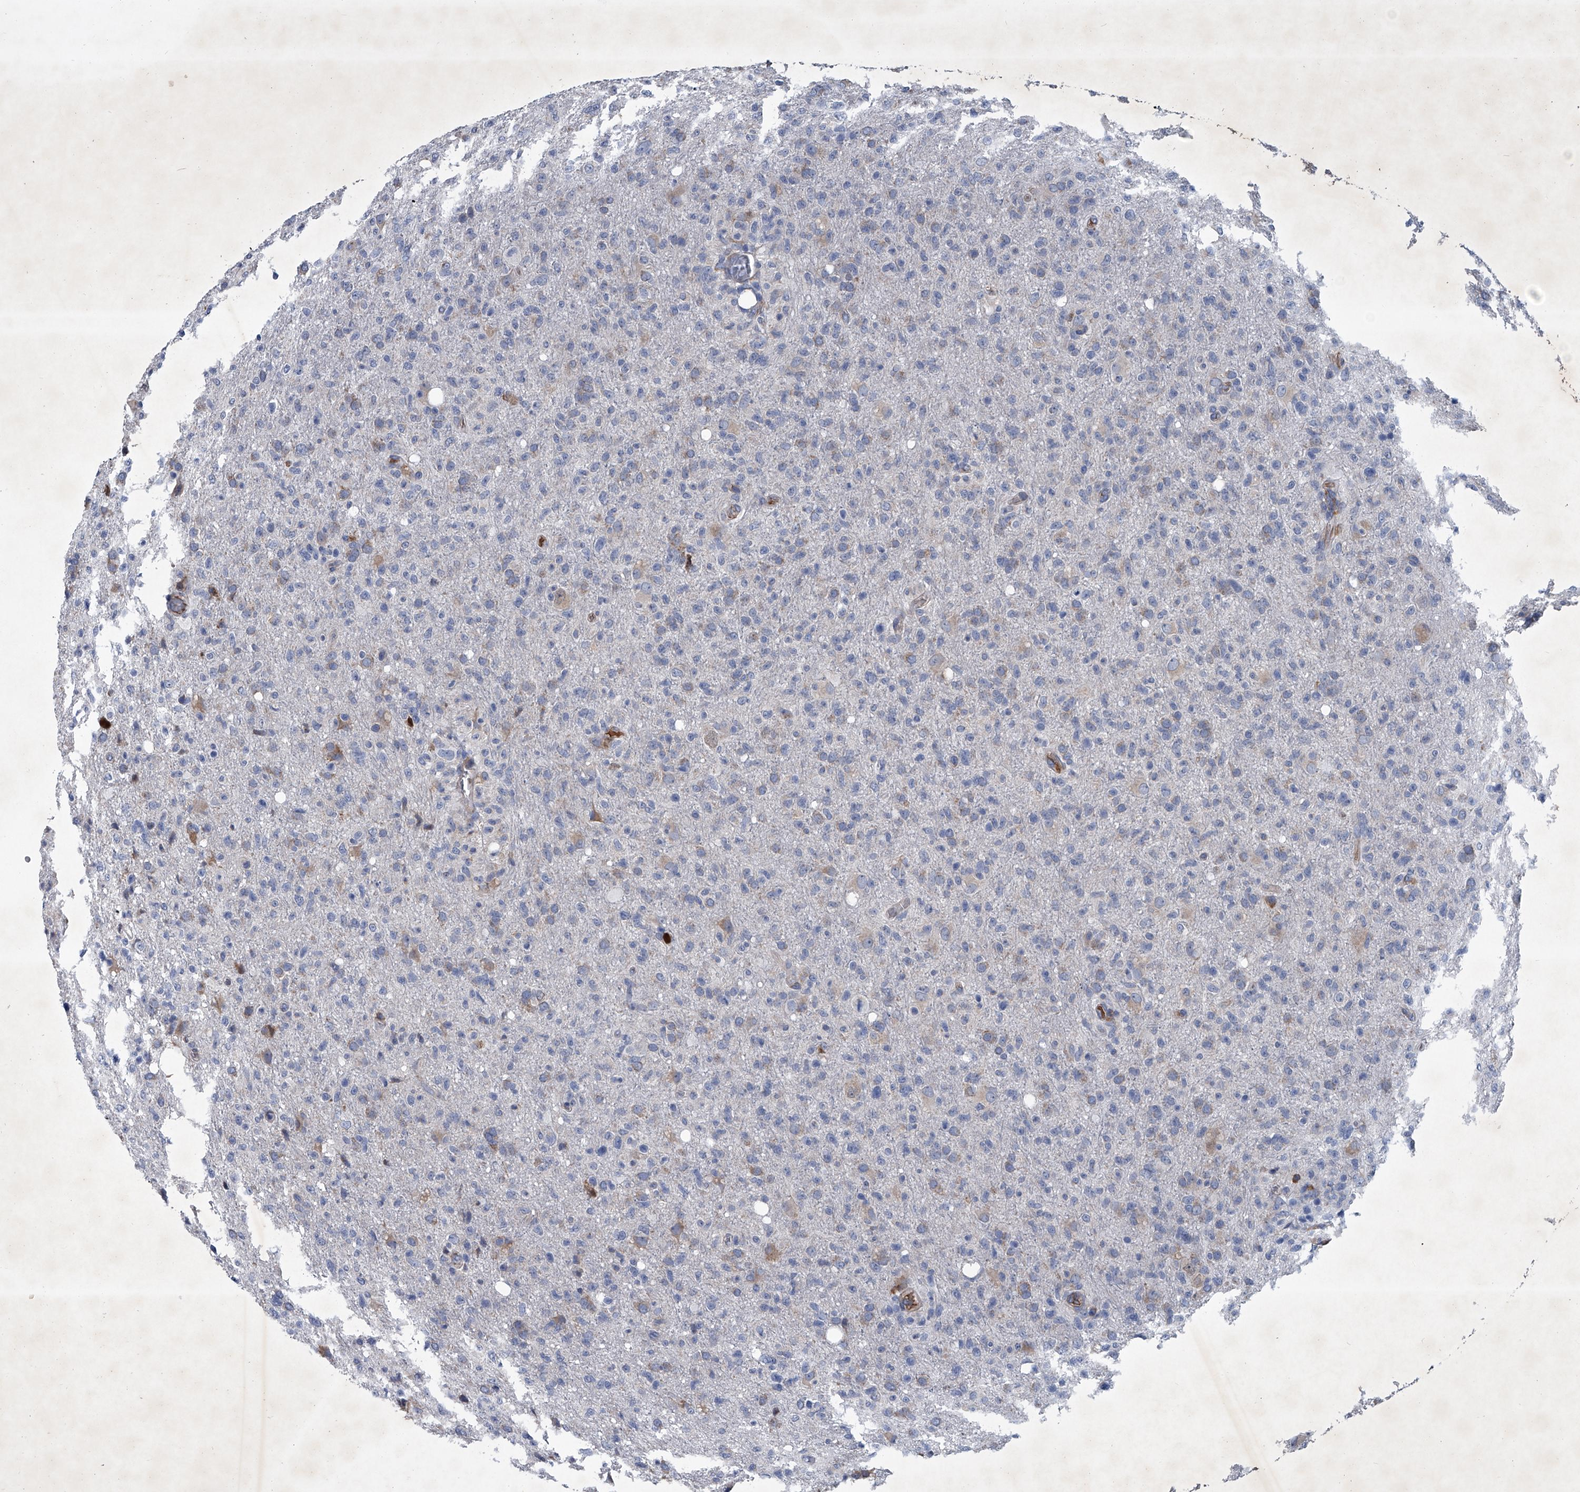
{"staining": {"intensity": "negative", "quantity": "none", "location": "none"}, "tissue": "glioma", "cell_type": "Tumor cells", "image_type": "cancer", "snomed": [{"axis": "morphology", "description": "Glioma, malignant, High grade"}, {"axis": "topography", "description": "Brain"}], "caption": "Malignant glioma (high-grade) was stained to show a protein in brown. There is no significant positivity in tumor cells.", "gene": "ABCG1", "patient": {"sex": "female", "age": 57}}